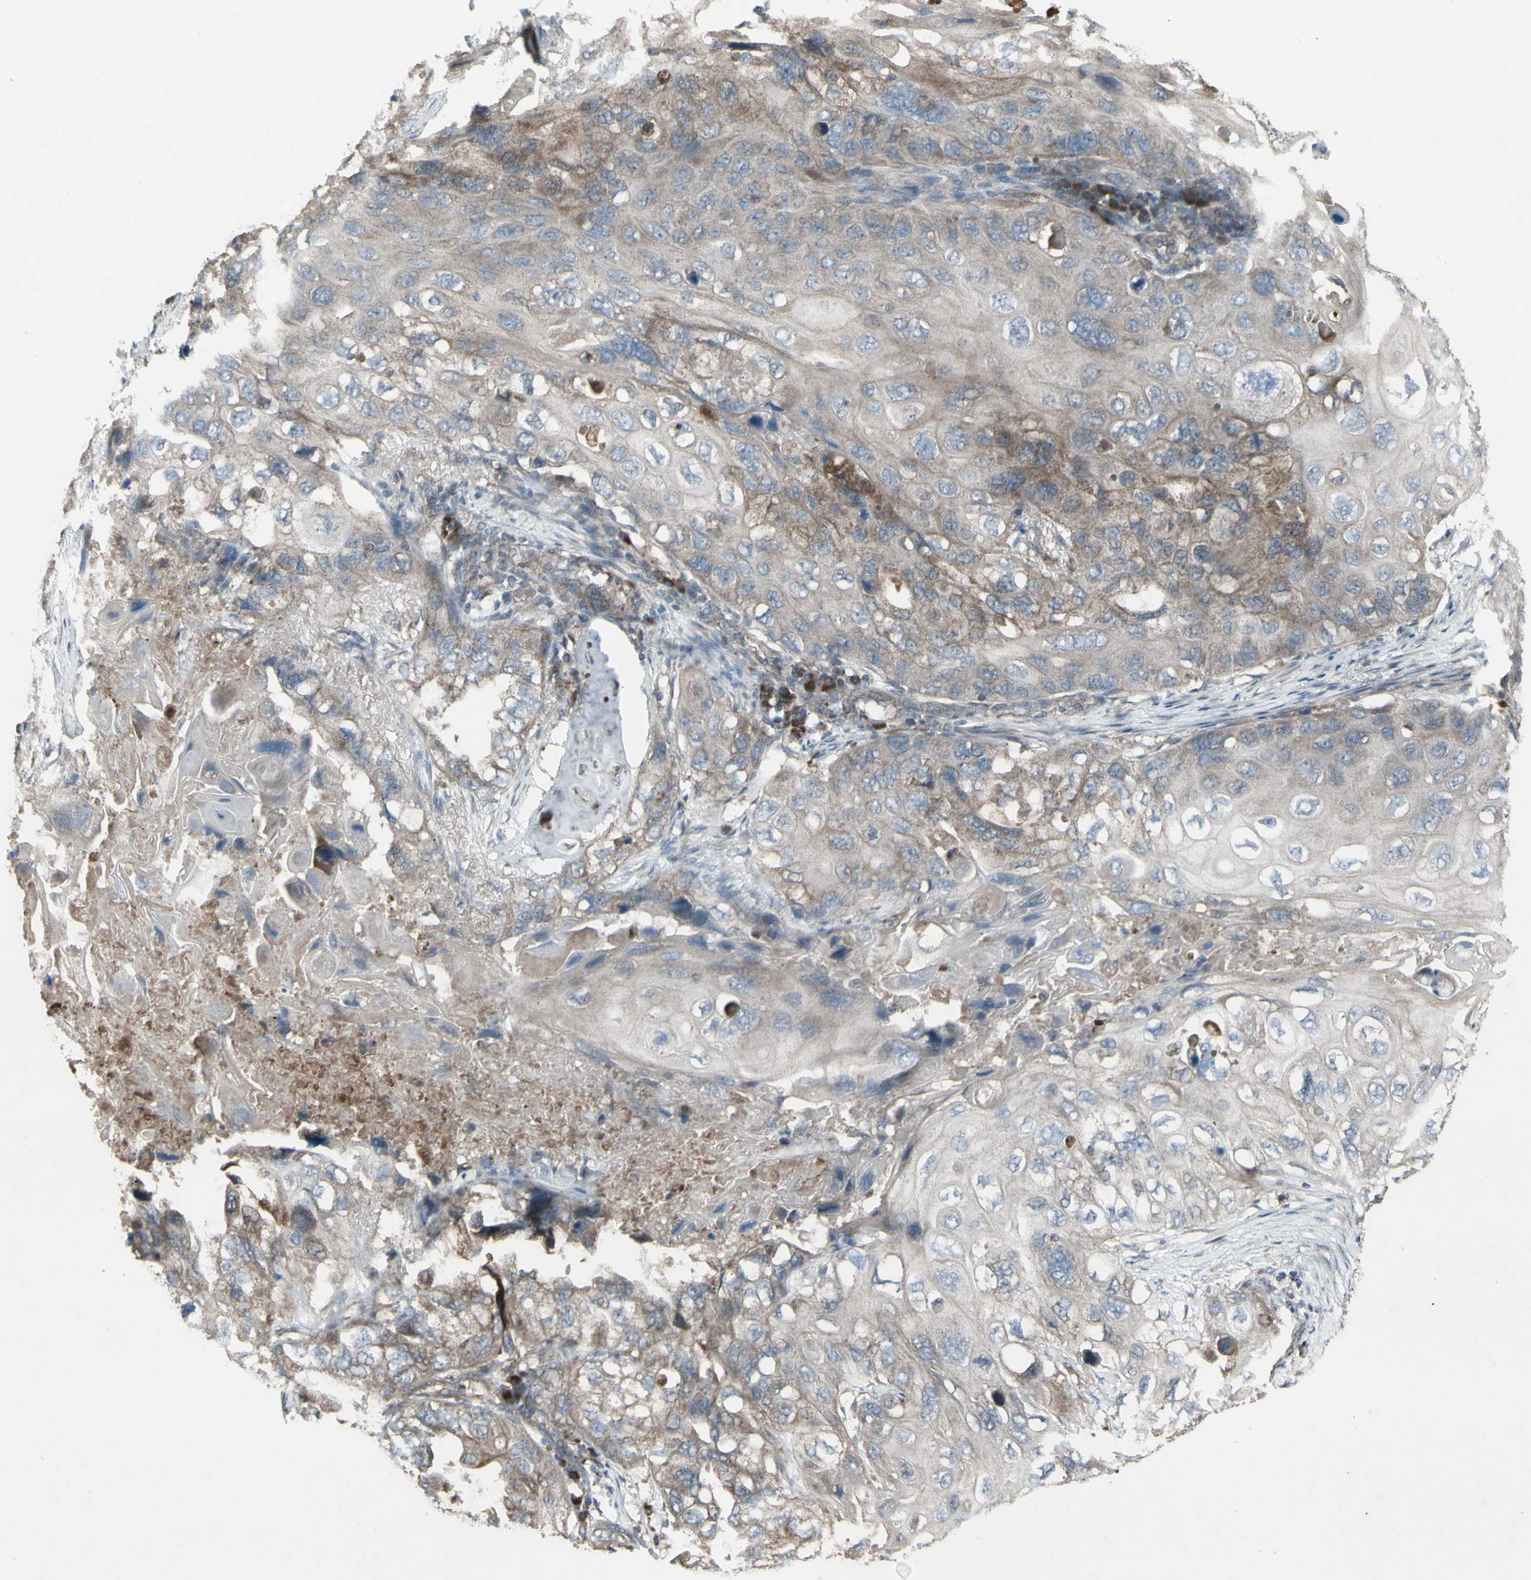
{"staining": {"intensity": "weak", "quantity": ">75%", "location": "cytoplasmic/membranous"}, "tissue": "lung cancer", "cell_type": "Tumor cells", "image_type": "cancer", "snomed": [{"axis": "morphology", "description": "Squamous cell carcinoma, NOS"}, {"axis": "topography", "description": "Lung"}], "caption": "Brown immunohistochemical staining in human lung squamous cell carcinoma displays weak cytoplasmic/membranous staining in about >75% of tumor cells.", "gene": "SHC1", "patient": {"sex": "female", "age": 73}}